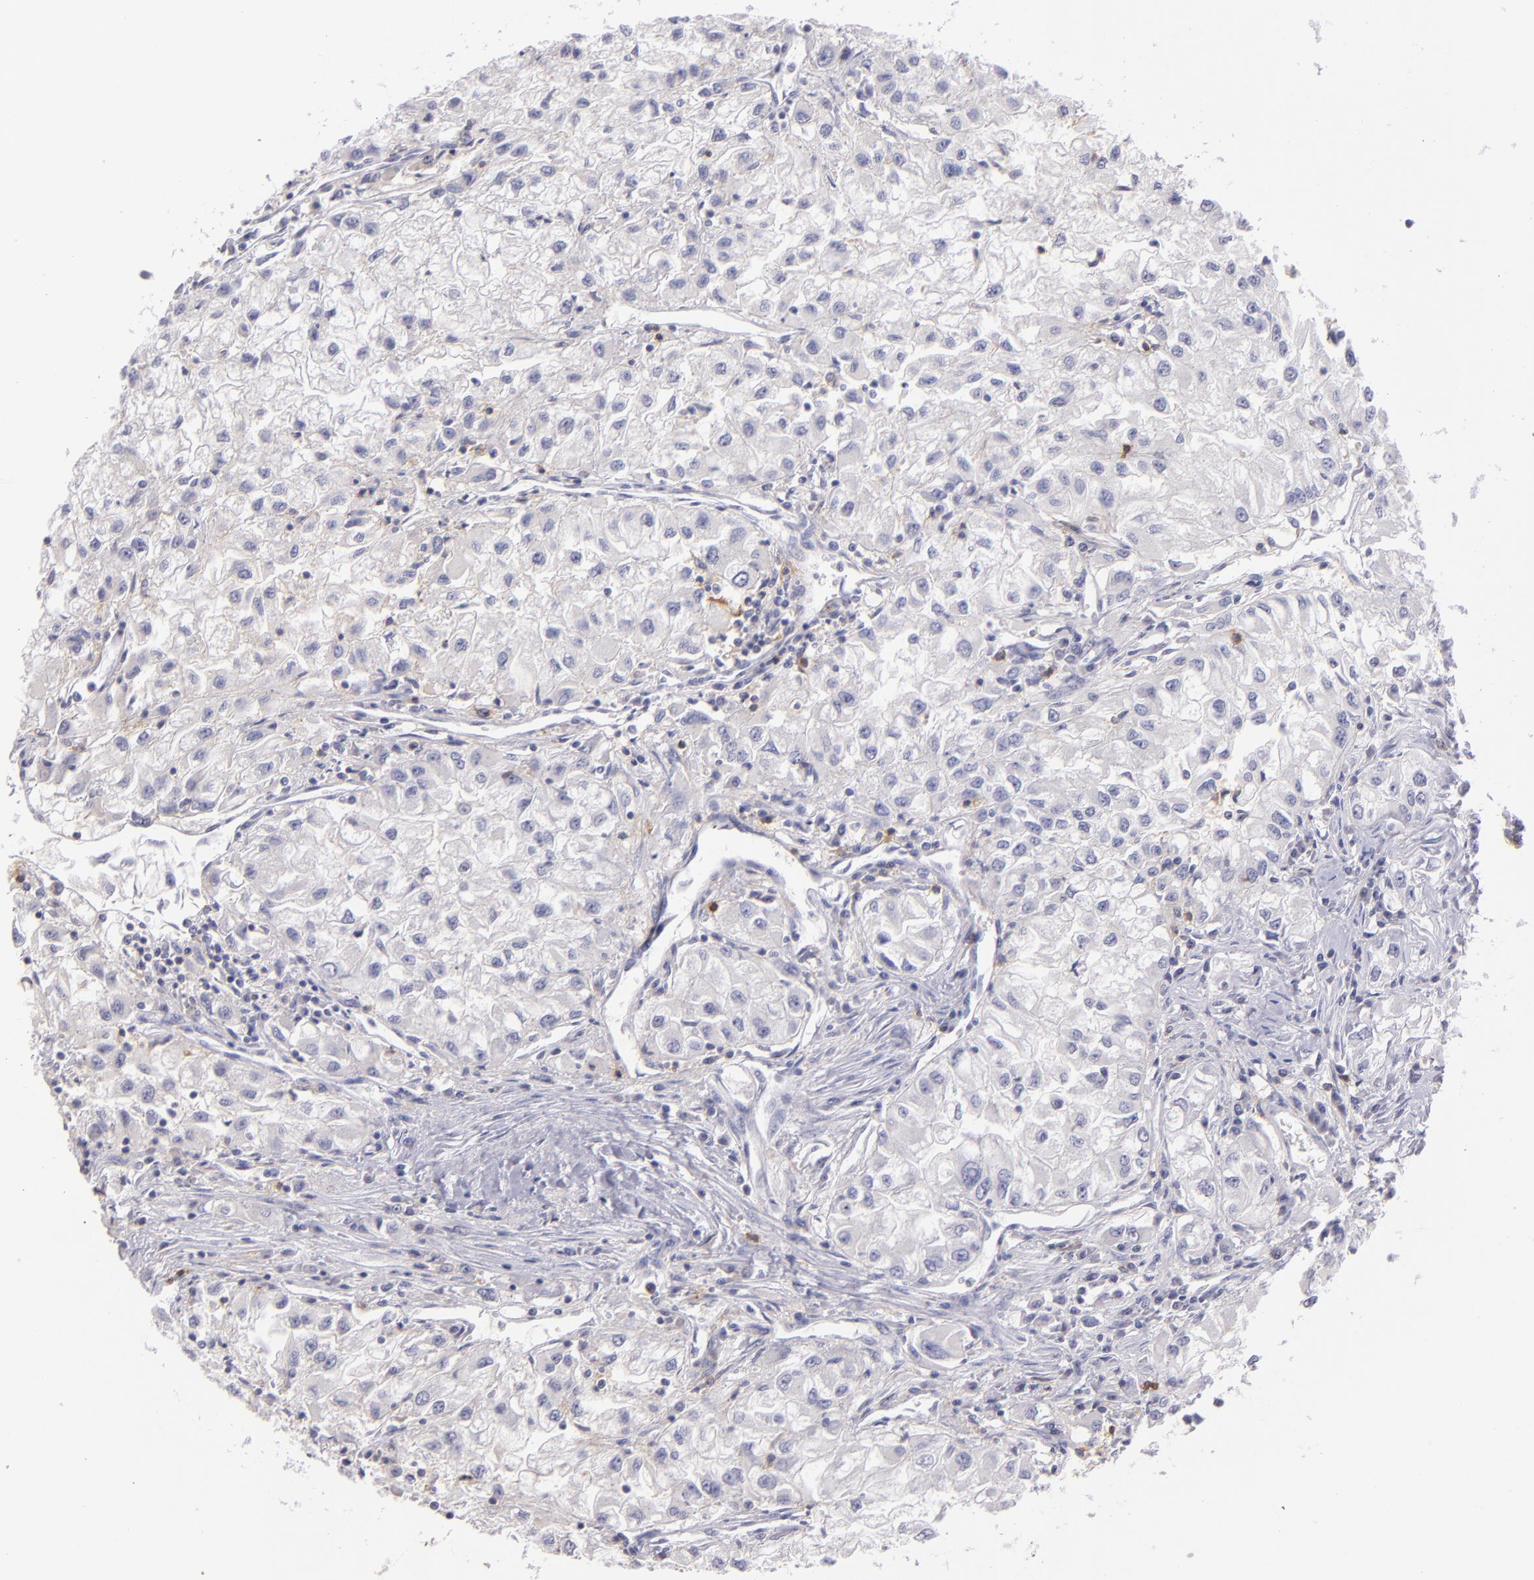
{"staining": {"intensity": "negative", "quantity": "none", "location": "none"}, "tissue": "renal cancer", "cell_type": "Tumor cells", "image_type": "cancer", "snomed": [{"axis": "morphology", "description": "Adenocarcinoma, NOS"}, {"axis": "topography", "description": "Kidney"}], "caption": "IHC image of neoplastic tissue: human renal adenocarcinoma stained with DAB (3,3'-diaminobenzidine) displays no significant protein positivity in tumor cells.", "gene": "IL2RA", "patient": {"sex": "male", "age": 59}}